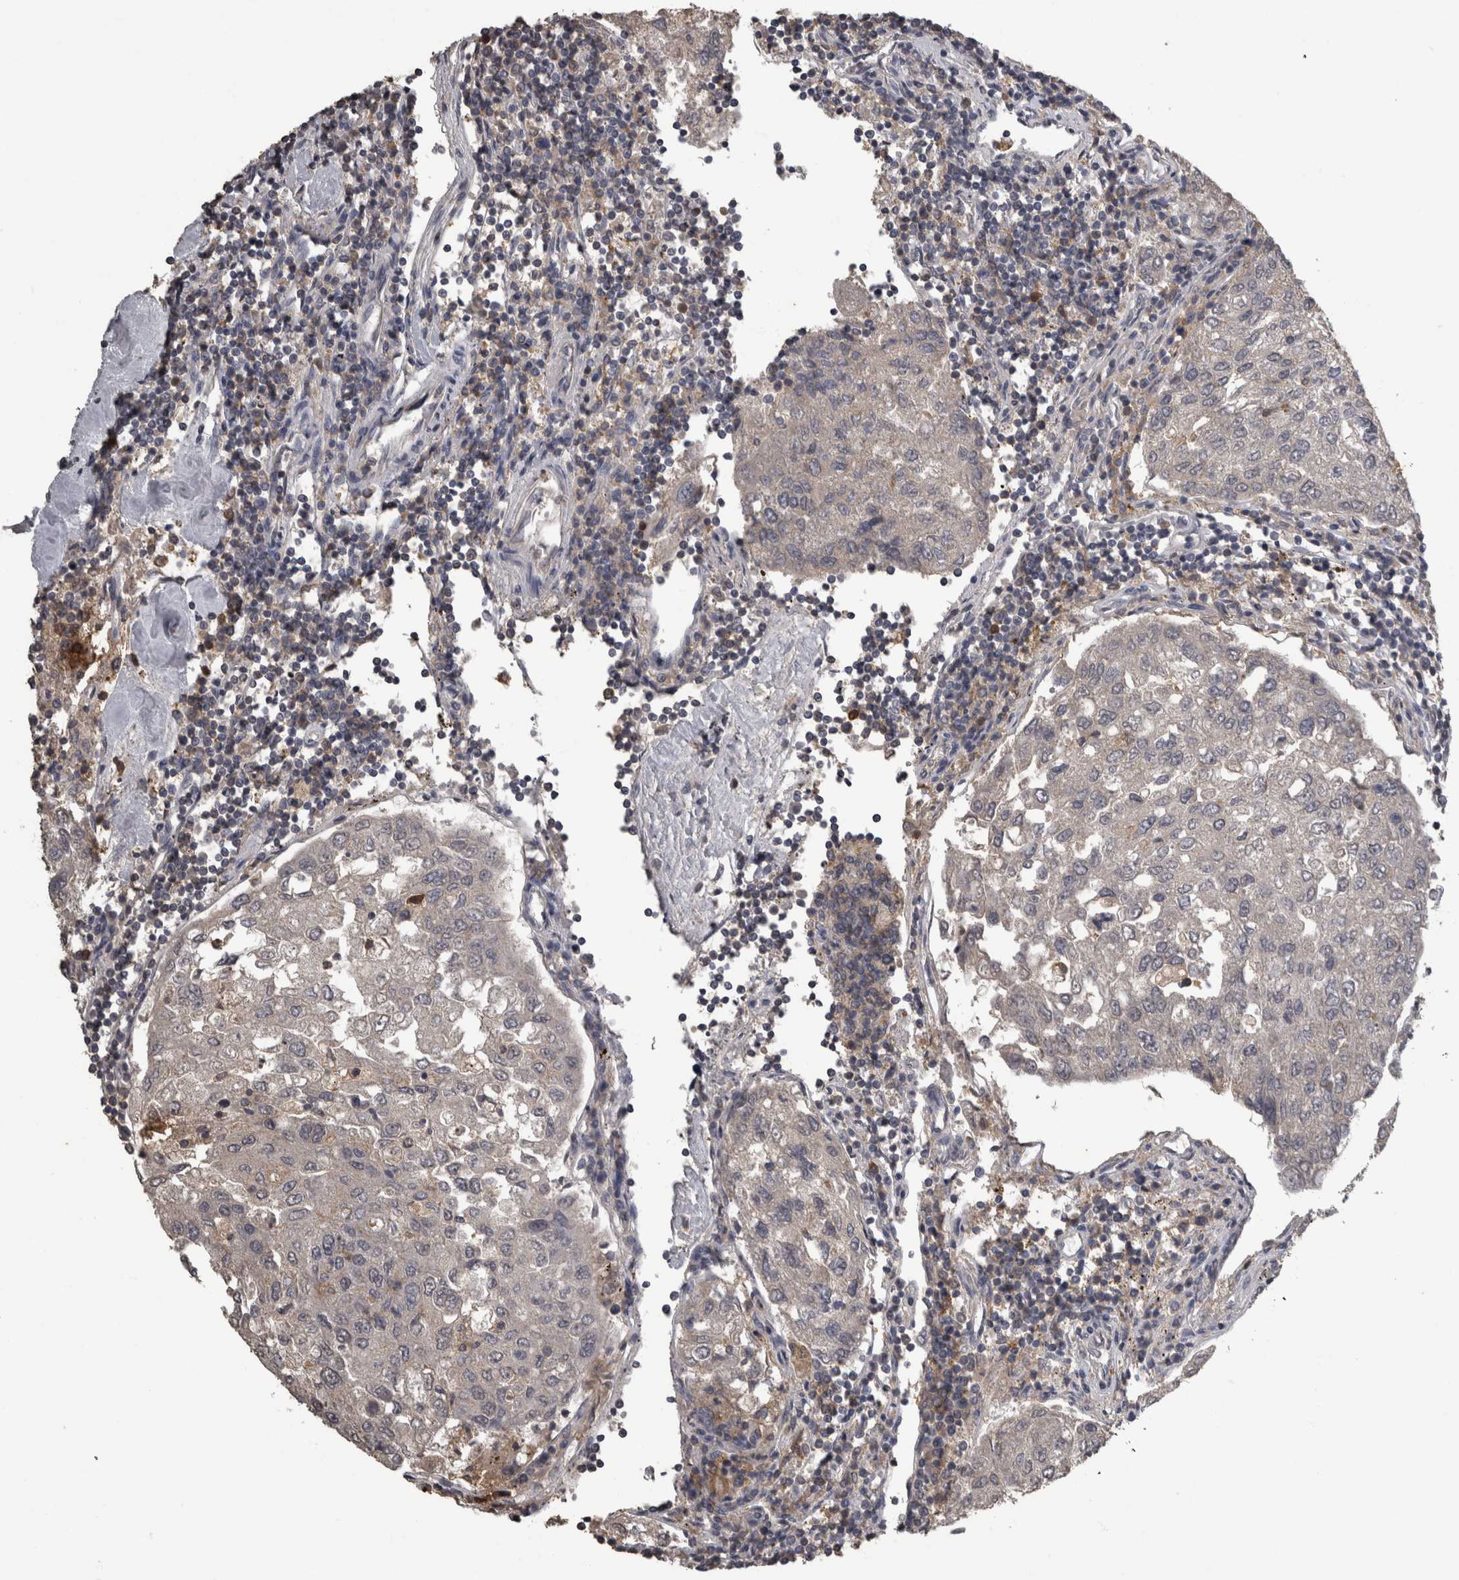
{"staining": {"intensity": "negative", "quantity": "none", "location": "none"}, "tissue": "urothelial cancer", "cell_type": "Tumor cells", "image_type": "cancer", "snomed": [{"axis": "morphology", "description": "Urothelial carcinoma, High grade"}, {"axis": "topography", "description": "Lymph node"}, {"axis": "topography", "description": "Urinary bladder"}], "caption": "IHC histopathology image of human urothelial cancer stained for a protein (brown), which reveals no staining in tumor cells.", "gene": "PIK3AP1", "patient": {"sex": "male", "age": 51}}